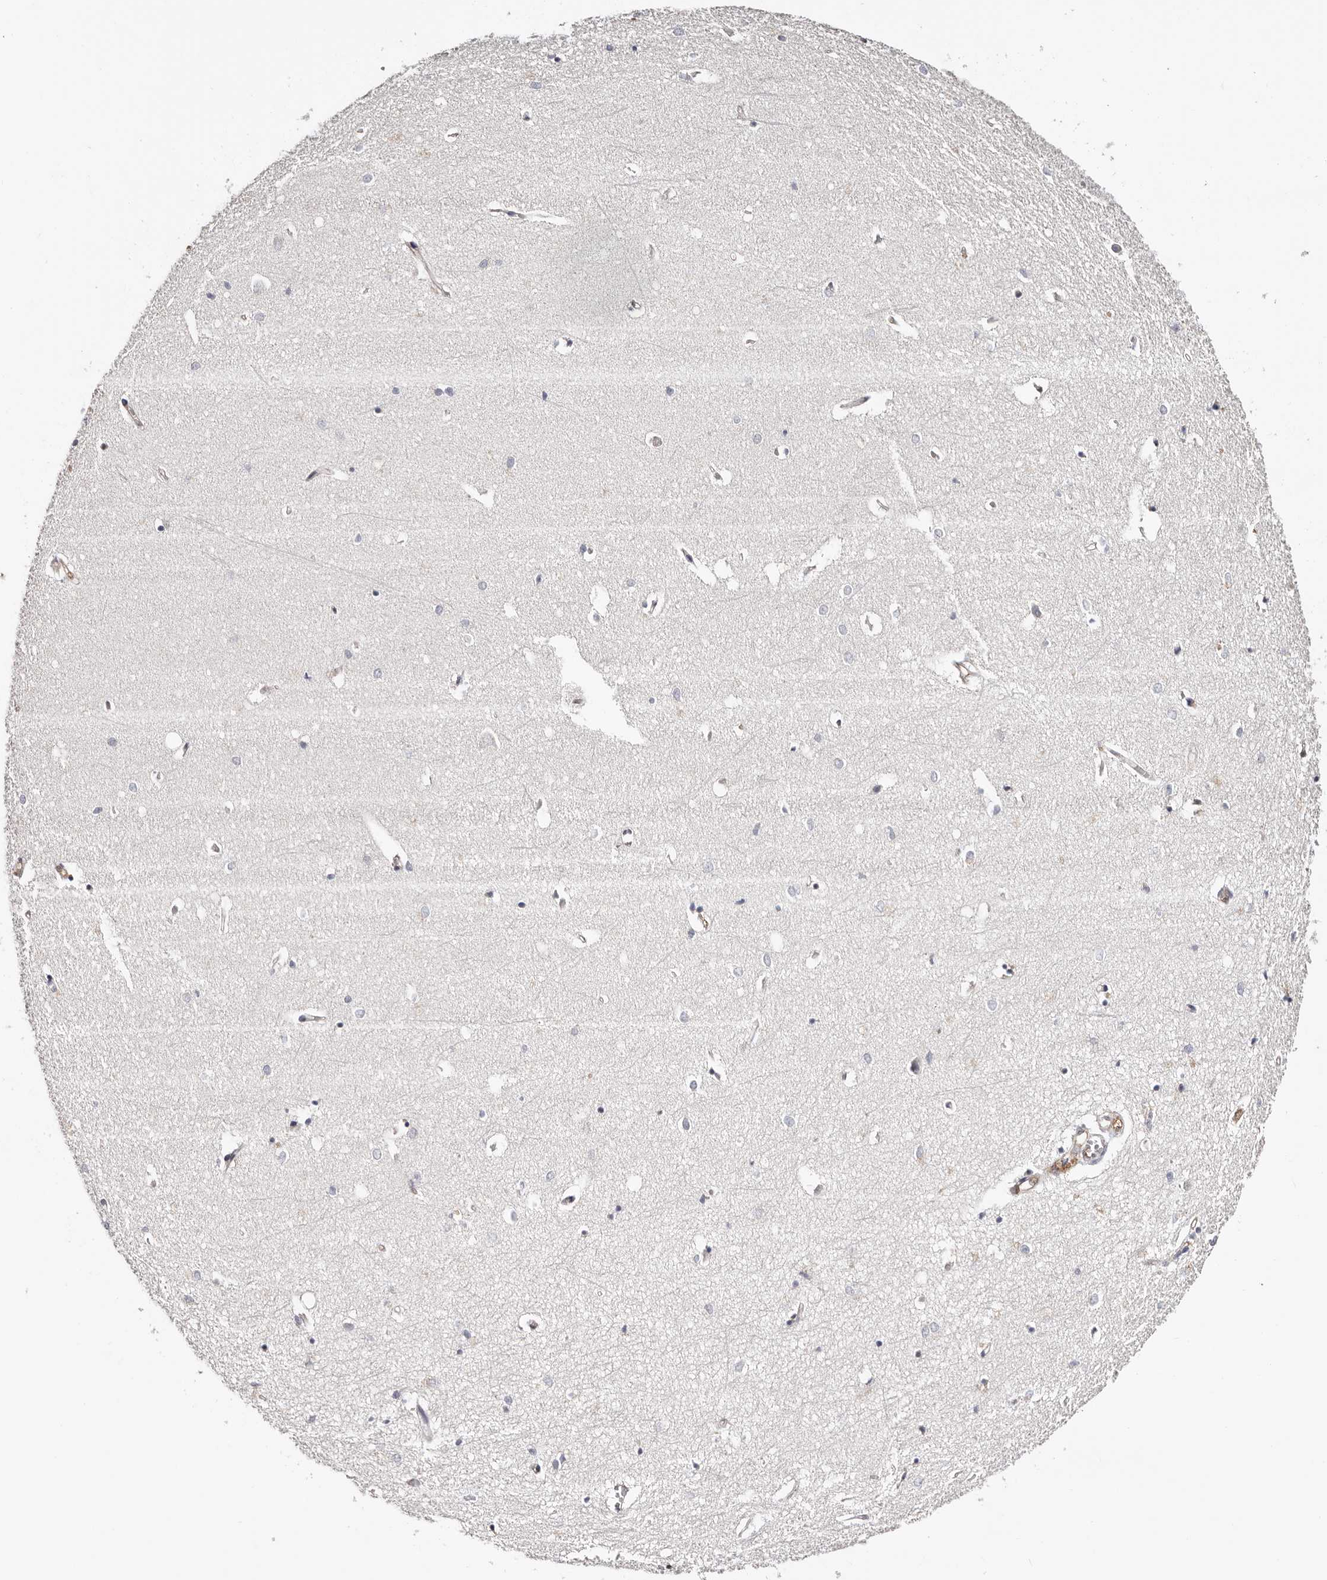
{"staining": {"intensity": "negative", "quantity": "none", "location": "none"}, "tissue": "hippocampus", "cell_type": "Glial cells", "image_type": "normal", "snomed": [{"axis": "morphology", "description": "Normal tissue, NOS"}, {"axis": "topography", "description": "Hippocampus"}], "caption": "The photomicrograph shows no significant positivity in glial cells of hippocampus. (Immunohistochemistry, brightfield microscopy, high magnification).", "gene": "TGM2", "patient": {"sex": "female", "age": 64}}